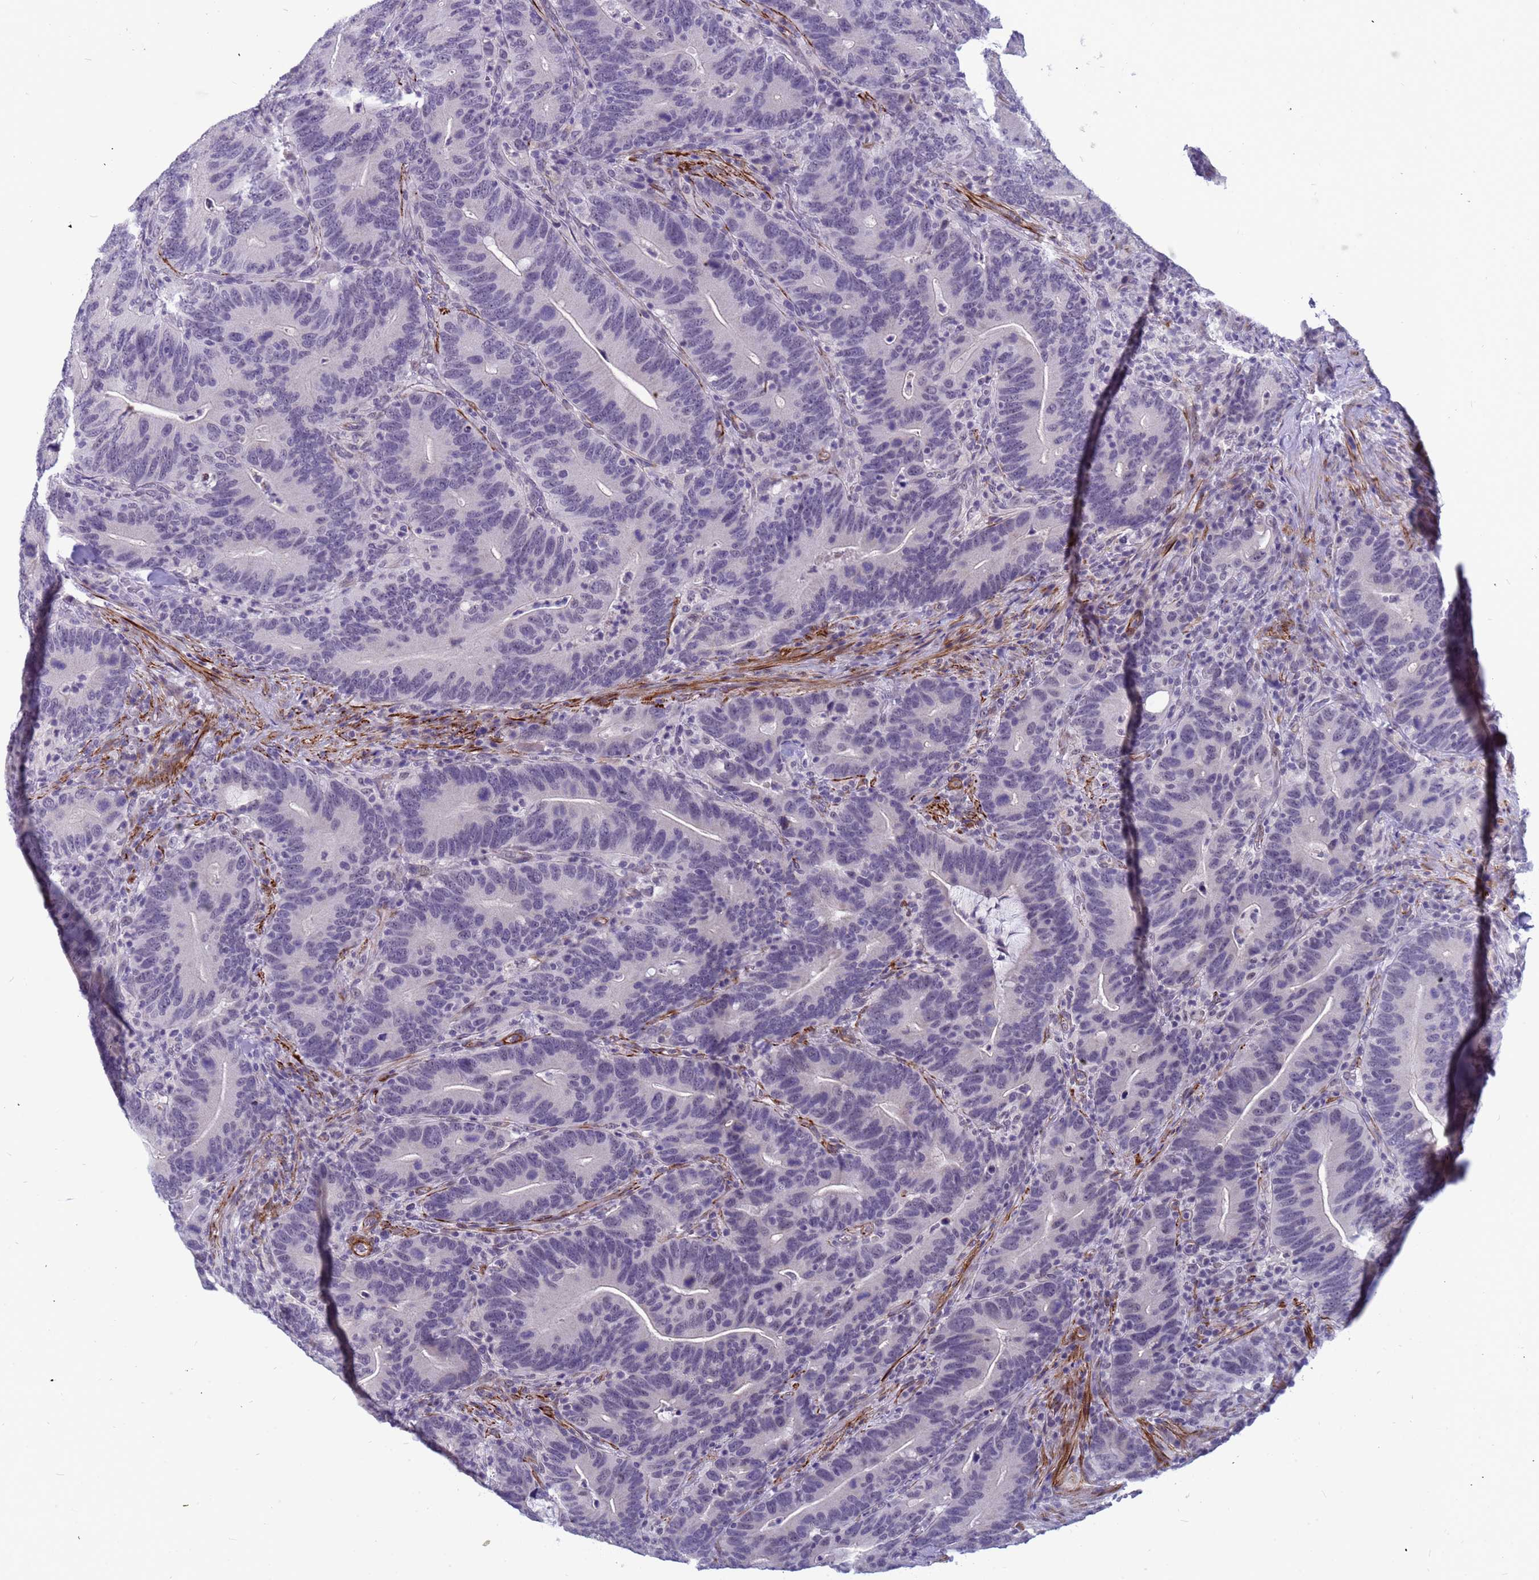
{"staining": {"intensity": "negative", "quantity": "none", "location": "none"}, "tissue": "colorectal cancer", "cell_type": "Tumor cells", "image_type": "cancer", "snomed": [{"axis": "morphology", "description": "Adenocarcinoma, NOS"}, {"axis": "topography", "description": "Colon"}], "caption": "The photomicrograph exhibits no staining of tumor cells in colorectal cancer (adenocarcinoma).", "gene": "CXorf65", "patient": {"sex": "female", "age": 66}}